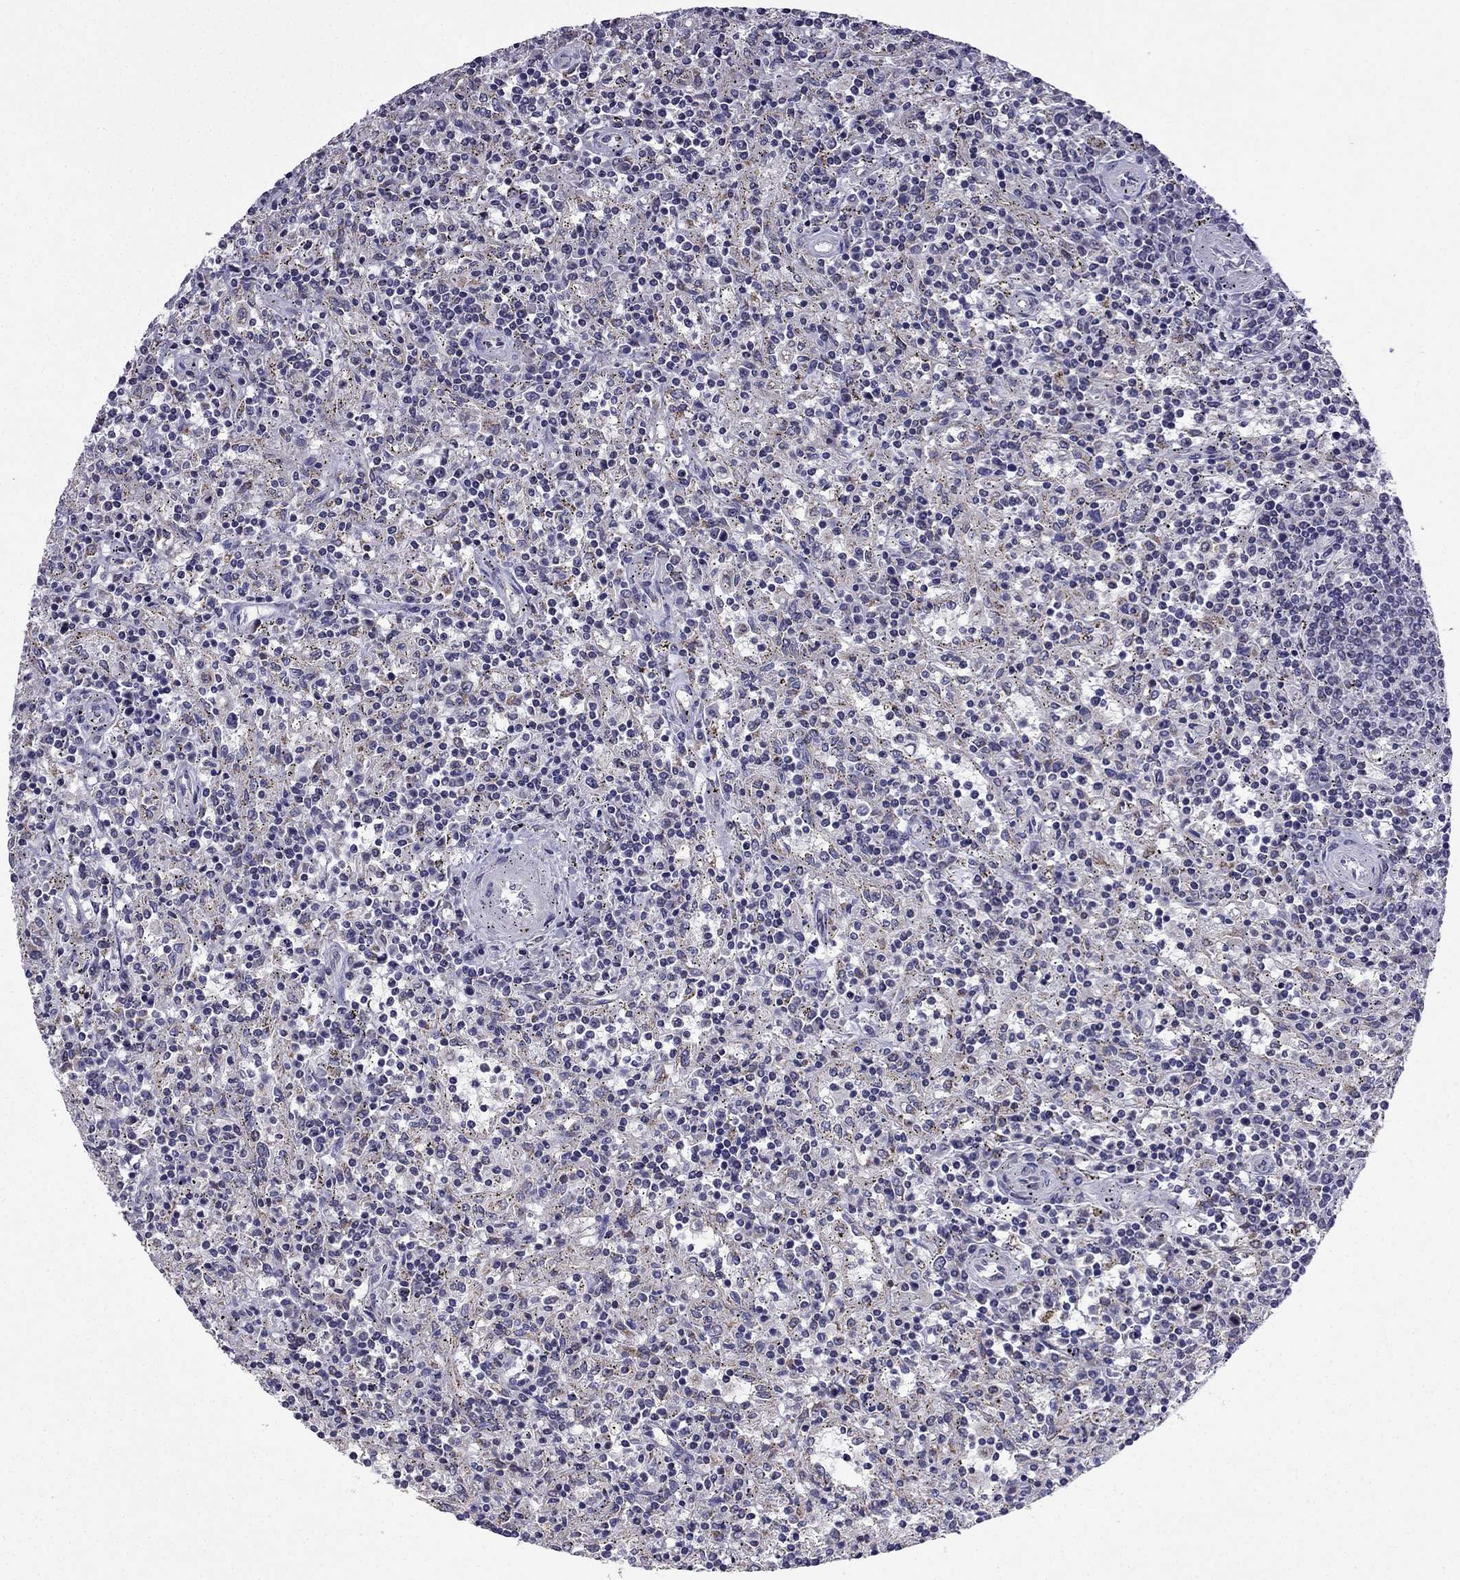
{"staining": {"intensity": "negative", "quantity": "none", "location": "none"}, "tissue": "lymphoma", "cell_type": "Tumor cells", "image_type": "cancer", "snomed": [{"axis": "morphology", "description": "Malignant lymphoma, non-Hodgkin's type, Low grade"}, {"axis": "topography", "description": "Spleen"}], "caption": "Immunohistochemistry histopathology image of neoplastic tissue: human low-grade malignant lymphoma, non-Hodgkin's type stained with DAB shows no significant protein expression in tumor cells.", "gene": "SLC6A2", "patient": {"sex": "male", "age": 62}}